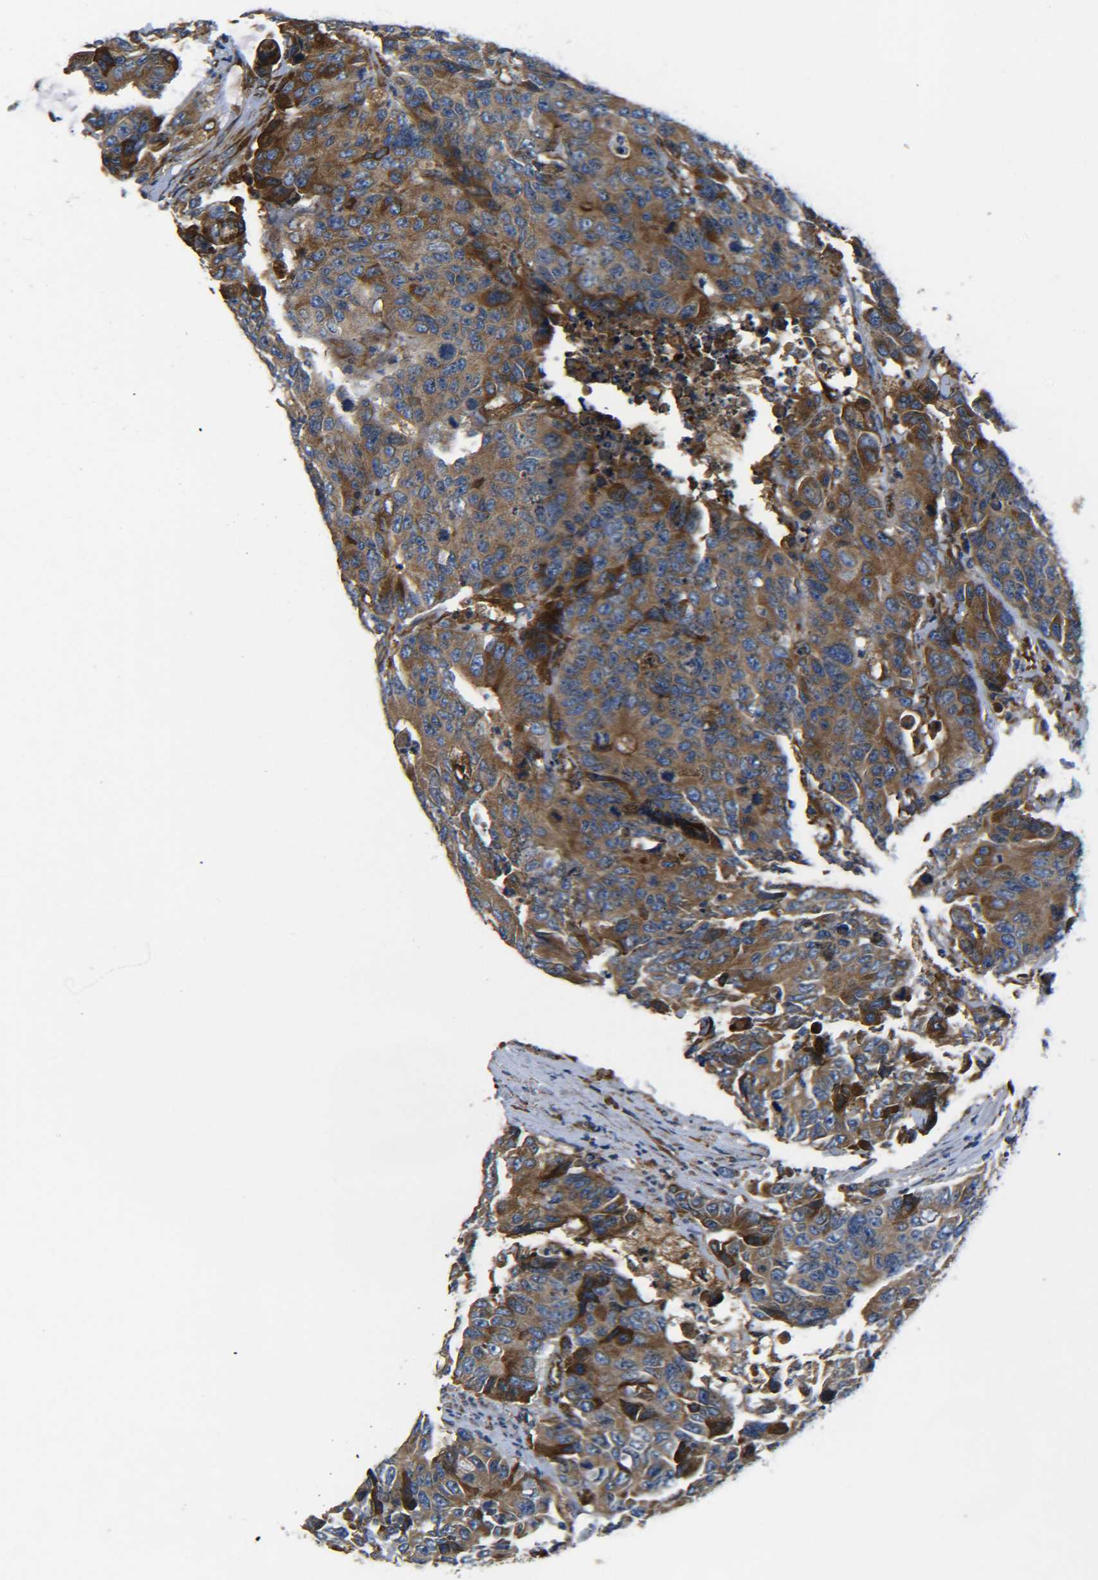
{"staining": {"intensity": "moderate", "quantity": ">75%", "location": "cytoplasmic/membranous"}, "tissue": "colorectal cancer", "cell_type": "Tumor cells", "image_type": "cancer", "snomed": [{"axis": "morphology", "description": "Adenocarcinoma, NOS"}, {"axis": "topography", "description": "Colon"}], "caption": "Human colorectal cancer (adenocarcinoma) stained with a brown dye reveals moderate cytoplasmic/membranous positive staining in approximately >75% of tumor cells.", "gene": "PREB", "patient": {"sex": "female", "age": 86}}